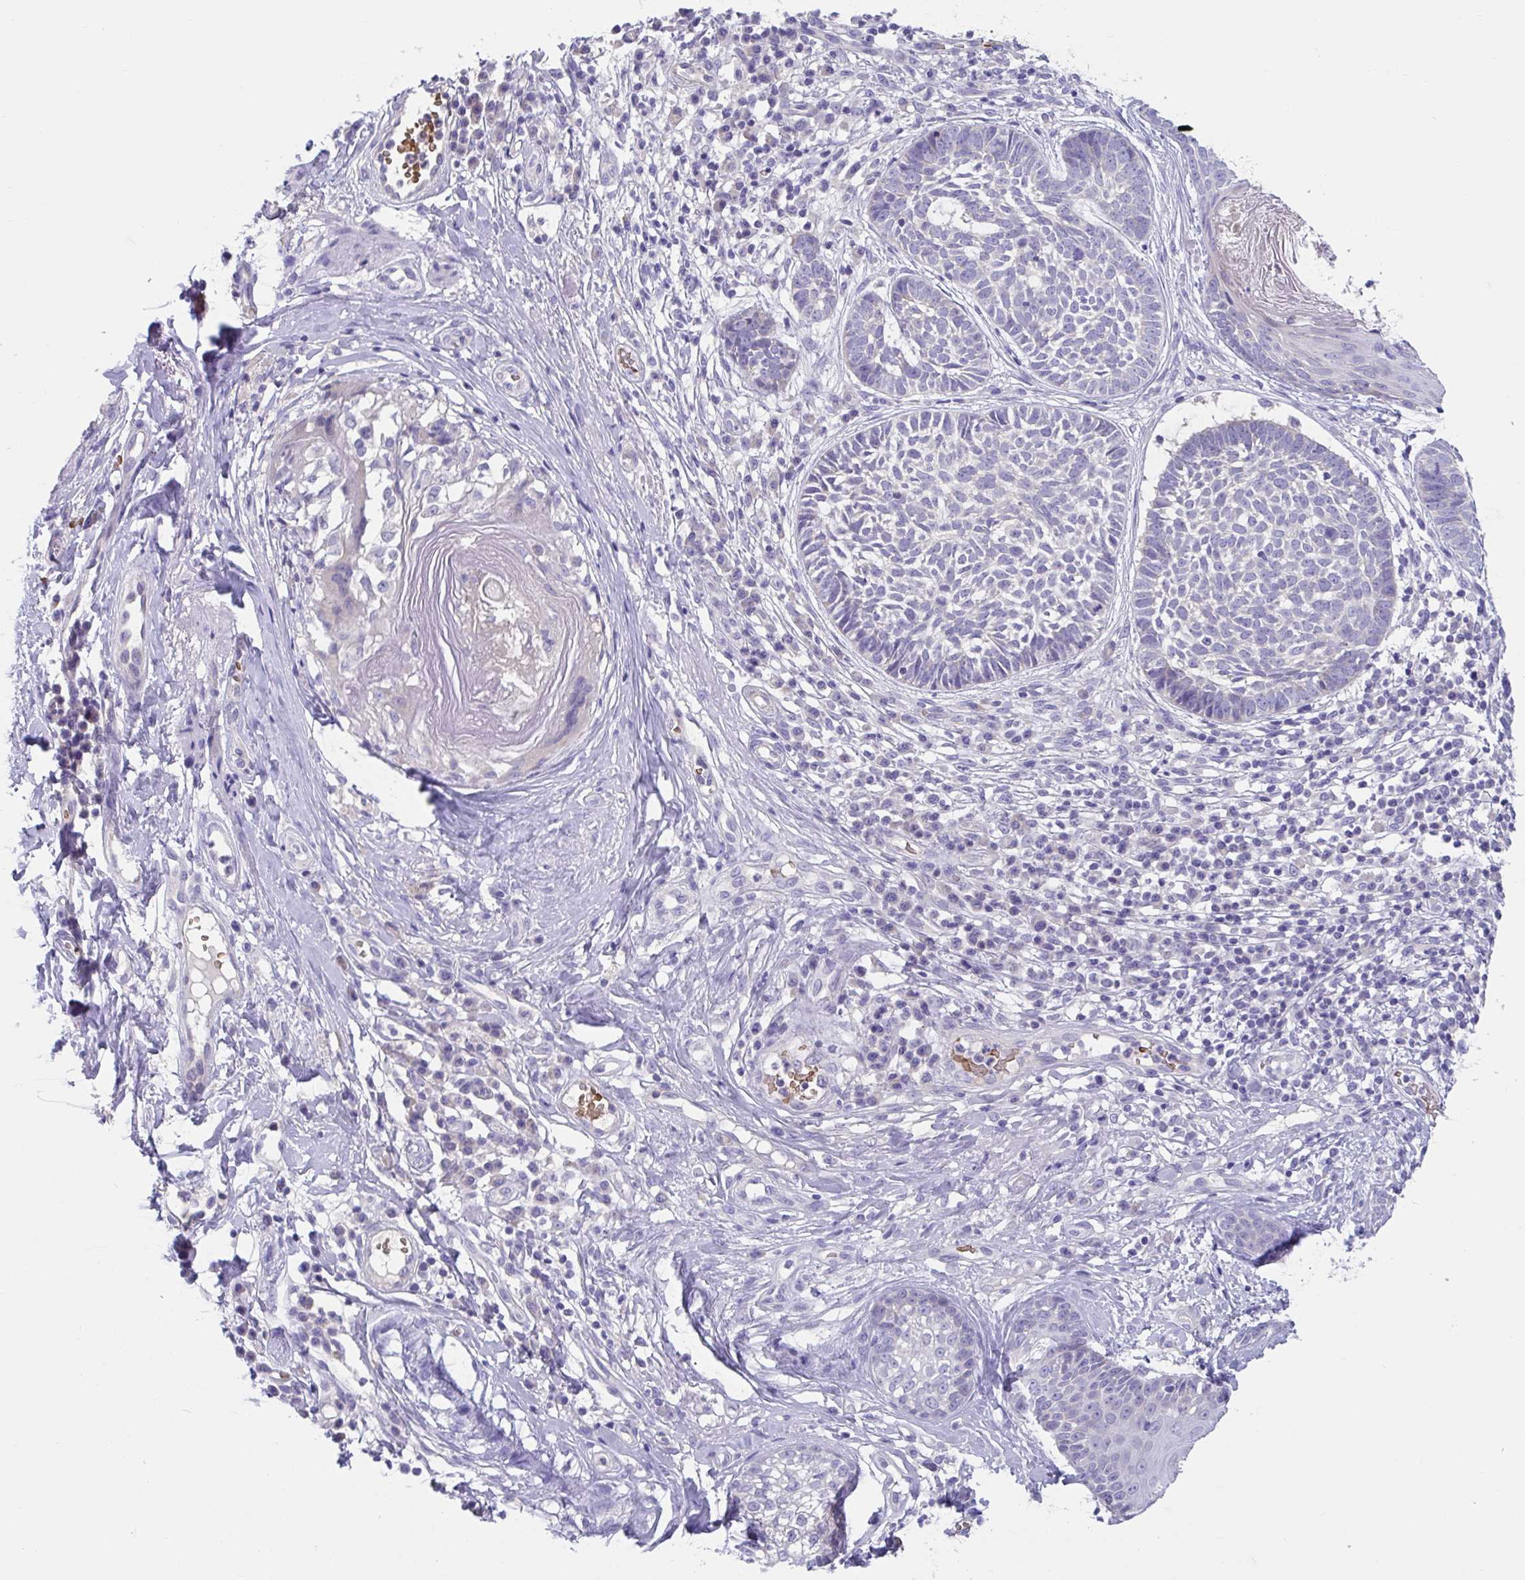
{"staining": {"intensity": "negative", "quantity": "none", "location": "none"}, "tissue": "skin cancer", "cell_type": "Tumor cells", "image_type": "cancer", "snomed": [{"axis": "morphology", "description": "Basal cell carcinoma"}, {"axis": "topography", "description": "Skin"}], "caption": "DAB immunohistochemical staining of skin cancer (basal cell carcinoma) exhibits no significant staining in tumor cells.", "gene": "TTC30B", "patient": {"sex": "female", "age": 89}}